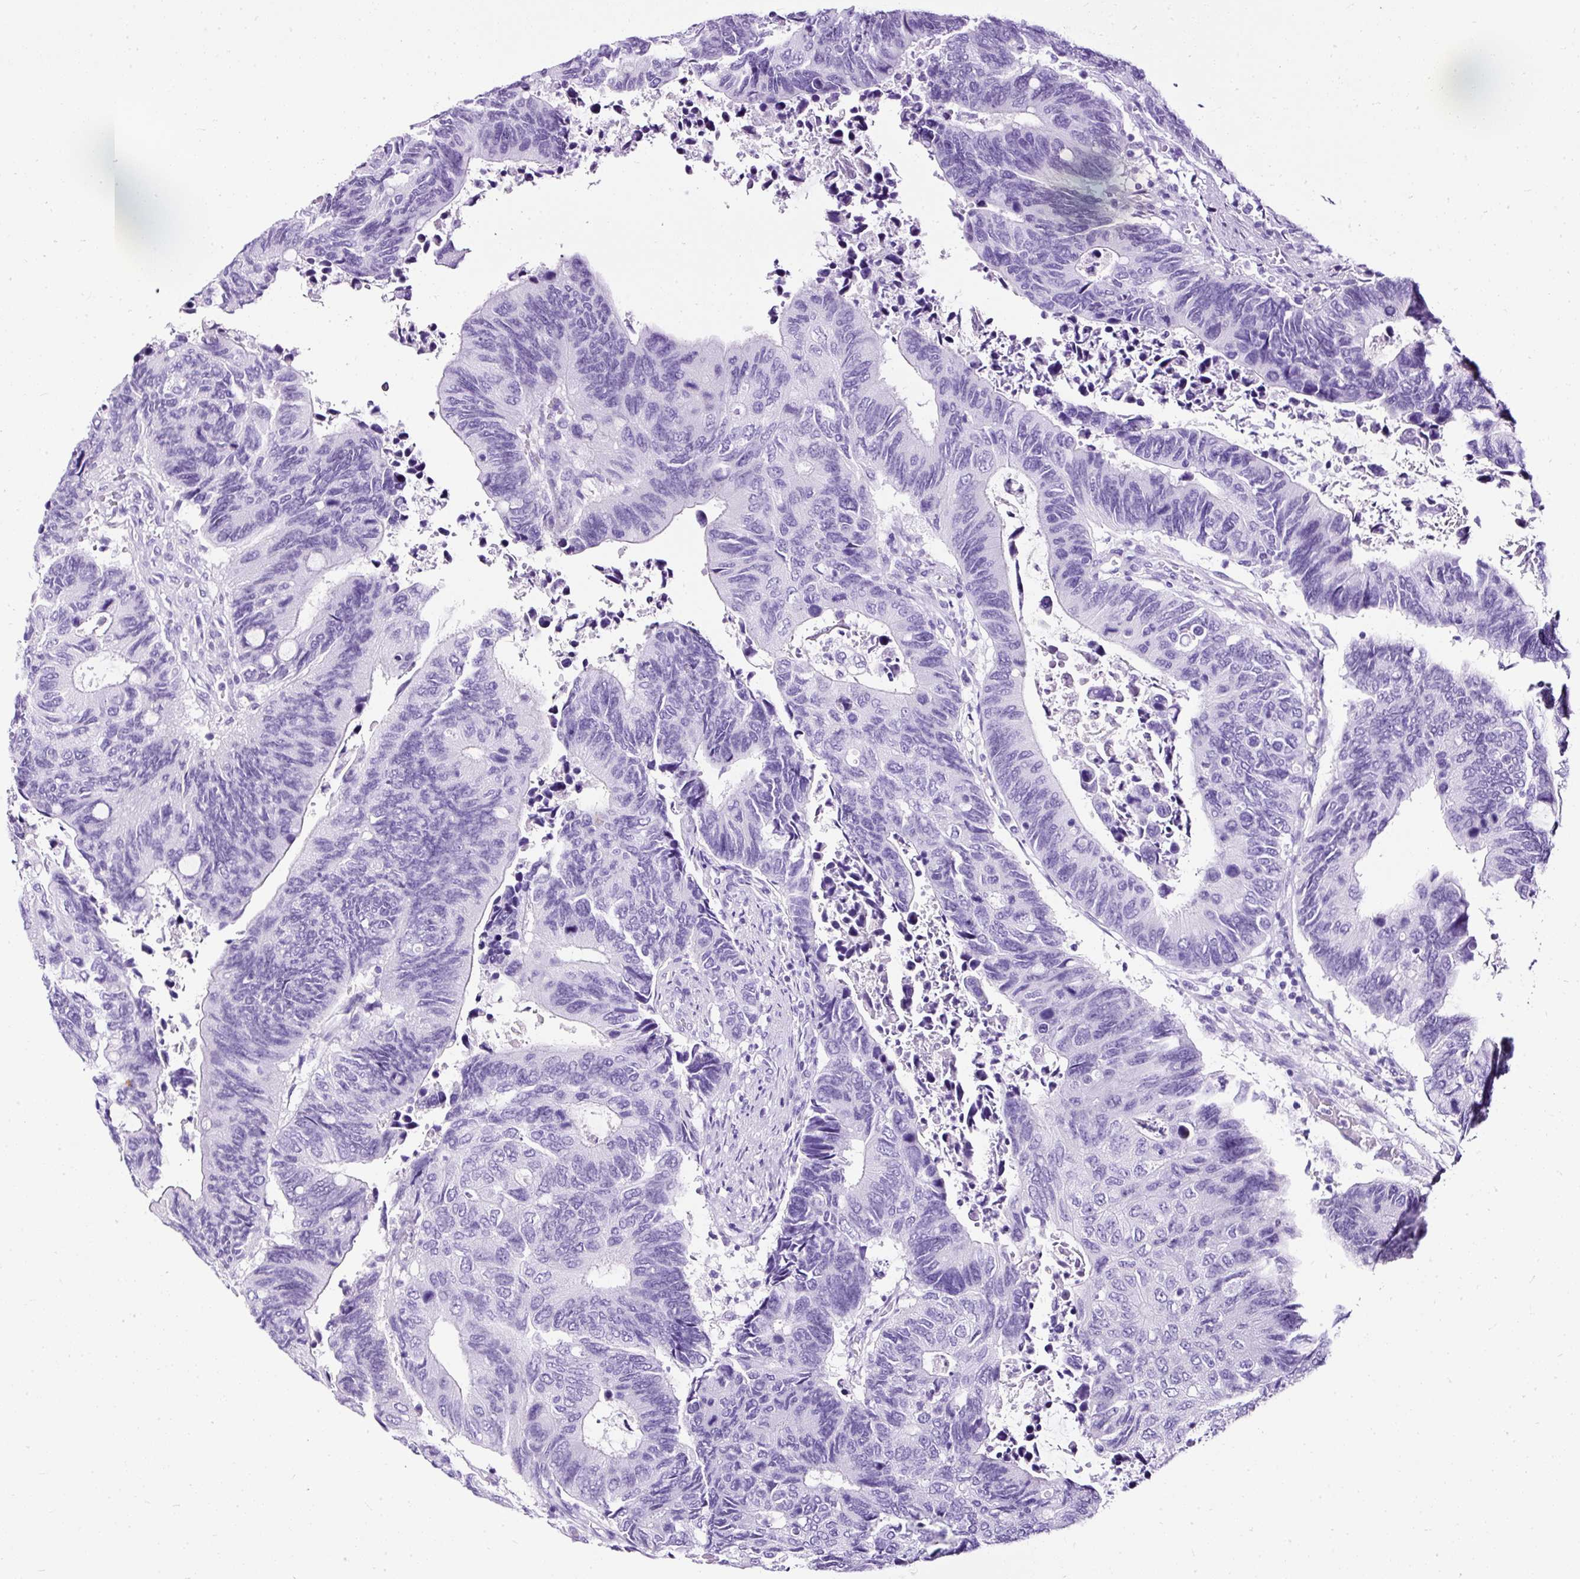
{"staining": {"intensity": "negative", "quantity": "none", "location": "none"}, "tissue": "colorectal cancer", "cell_type": "Tumor cells", "image_type": "cancer", "snomed": [{"axis": "morphology", "description": "Adenocarcinoma, NOS"}, {"axis": "topography", "description": "Colon"}], "caption": "Colorectal cancer (adenocarcinoma) was stained to show a protein in brown. There is no significant positivity in tumor cells. The staining is performed using DAB brown chromogen with nuclei counter-stained in using hematoxylin.", "gene": "NTS", "patient": {"sex": "male", "age": 87}}